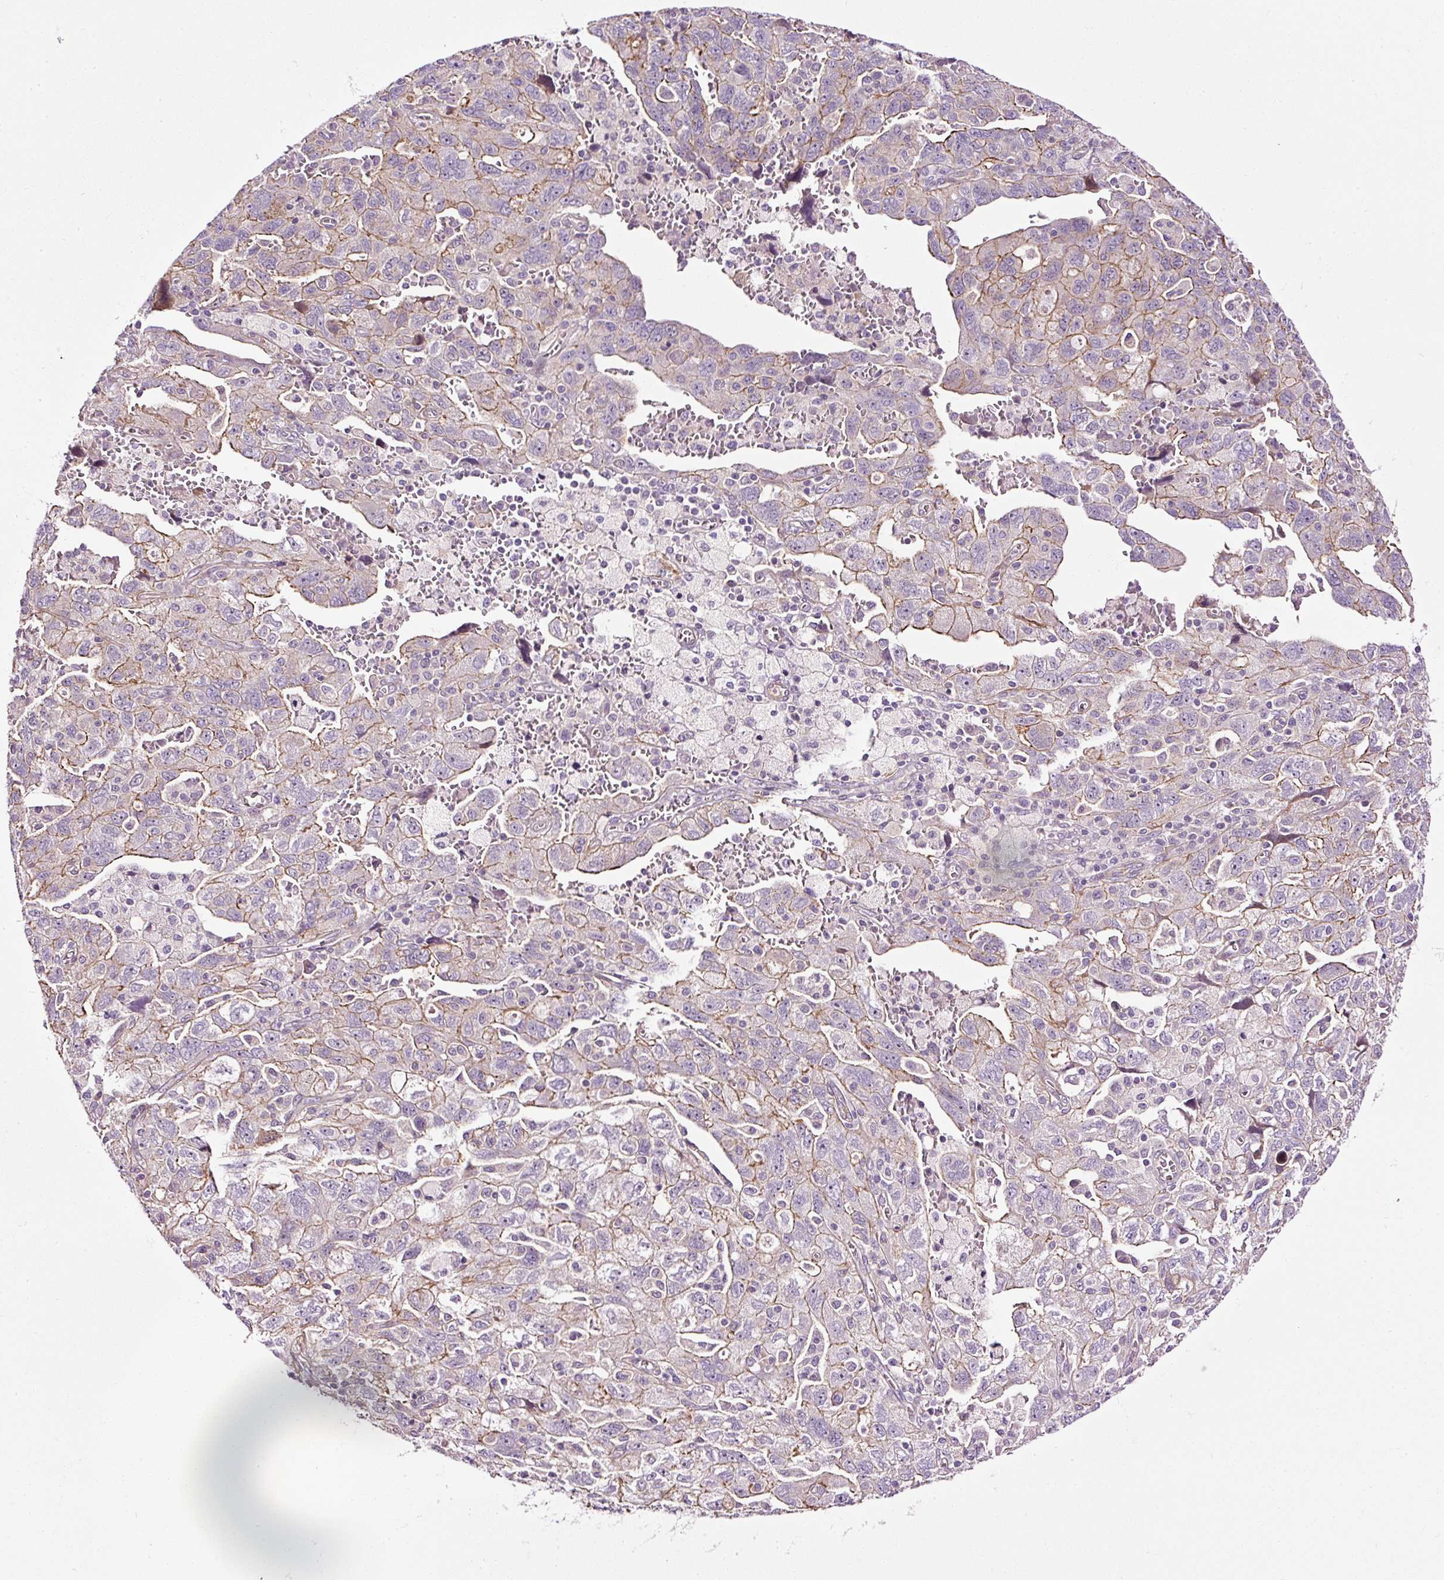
{"staining": {"intensity": "weak", "quantity": "25%-75%", "location": "cytoplasmic/membranous"}, "tissue": "ovarian cancer", "cell_type": "Tumor cells", "image_type": "cancer", "snomed": [{"axis": "morphology", "description": "Carcinoma, NOS"}, {"axis": "morphology", "description": "Cystadenocarcinoma, serous, NOS"}, {"axis": "topography", "description": "Ovary"}], "caption": "Human ovarian cancer (carcinoma) stained with a brown dye exhibits weak cytoplasmic/membranous positive expression in about 25%-75% of tumor cells.", "gene": "USHBP1", "patient": {"sex": "female", "age": 69}}